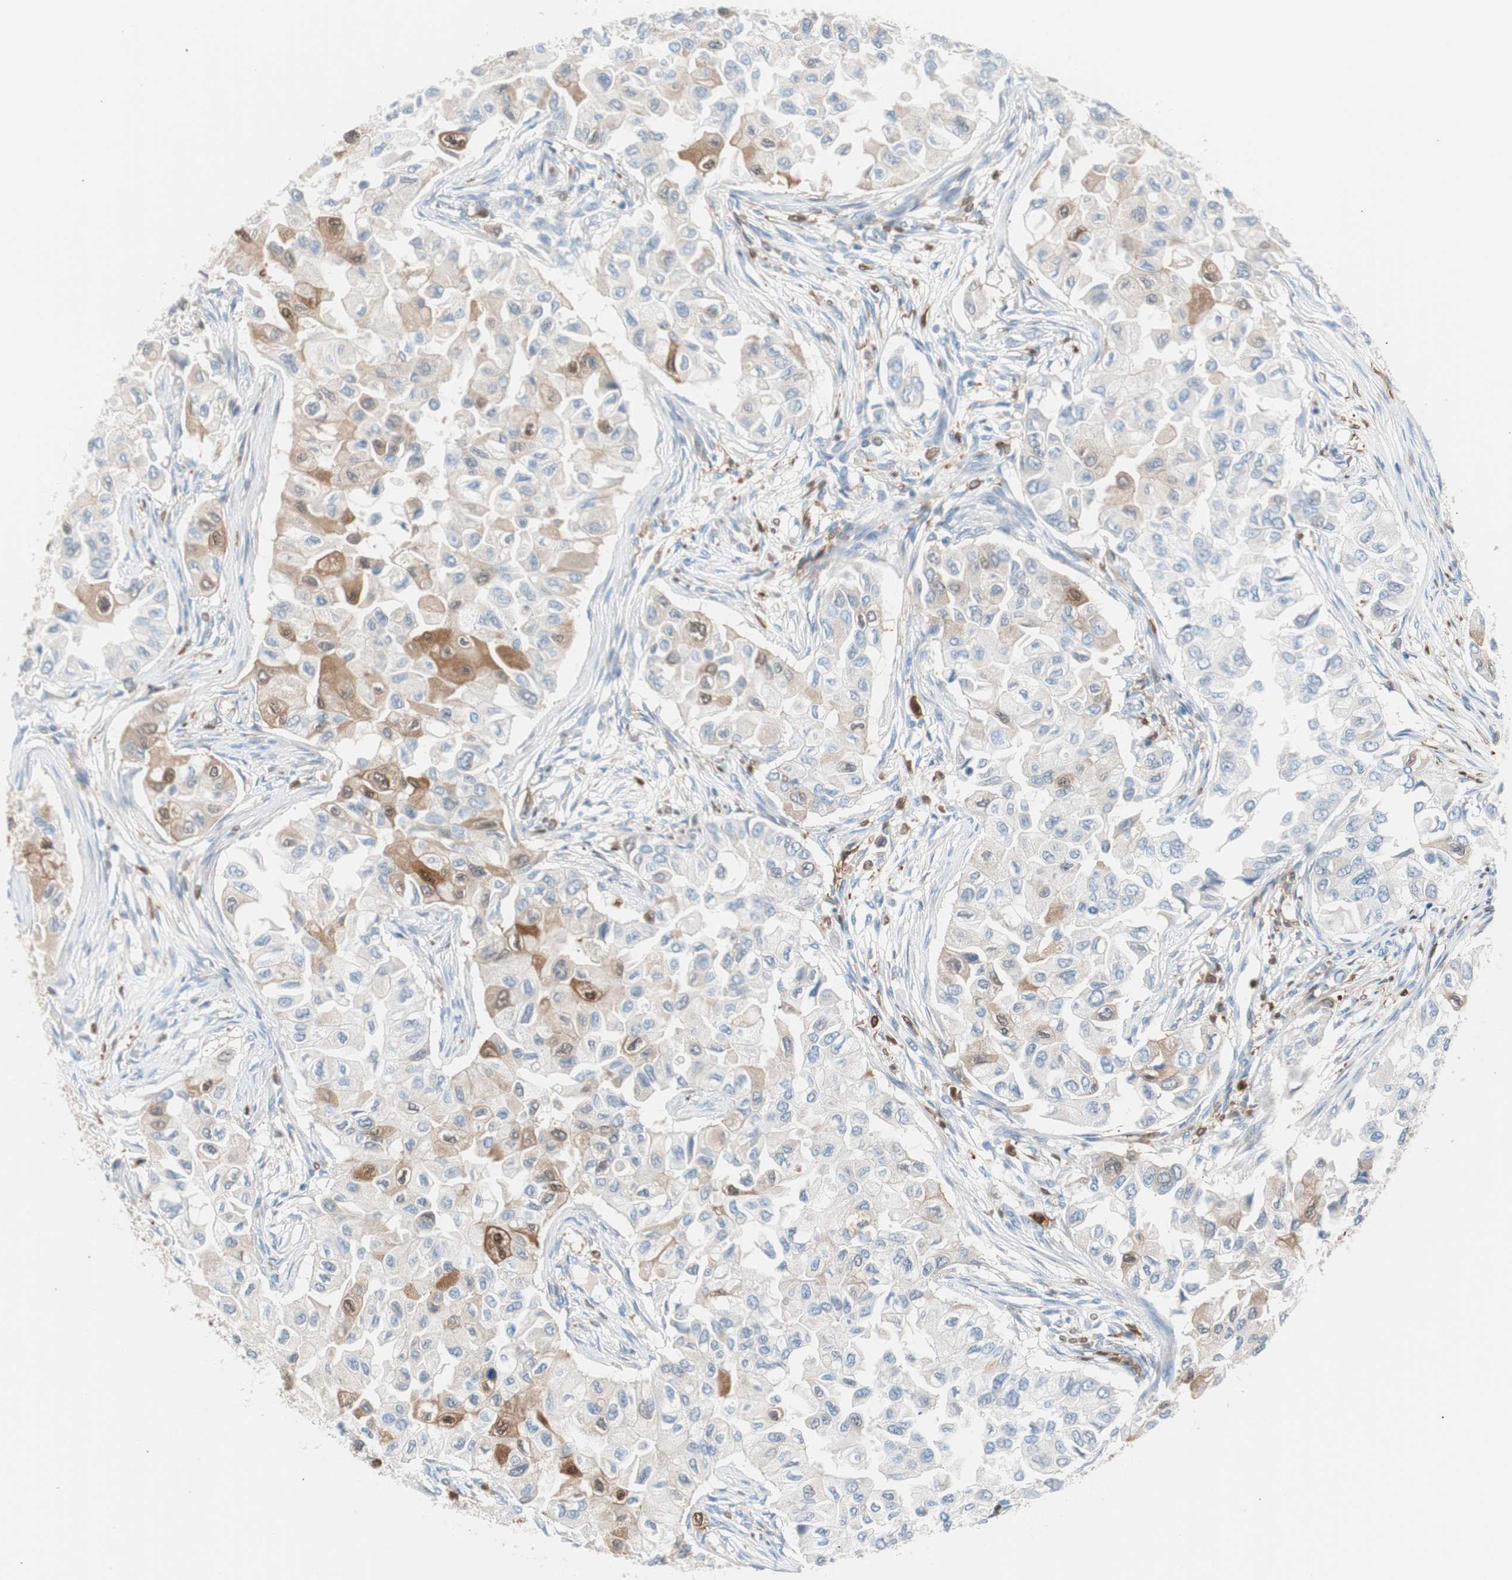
{"staining": {"intensity": "moderate", "quantity": "<25%", "location": "cytoplasmic/membranous,nuclear"}, "tissue": "breast cancer", "cell_type": "Tumor cells", "image_type": "cancer", "snomed": [{"axis": "morphology", "description": "Normal tissue, NOS"}, {"axis": "morphology", "description": "Duct carcinoma"}, {"axis": "topography", "description": "Breast"}], "caption": "Breast intraductal carcinoma stained for a protein (brown) exhibits moderate cytoplasmic/membranous and nuclear positive staining in about <25% of tumor cells.", "gene": "IL18", "patient": {"sex": "female", "age": 49}}